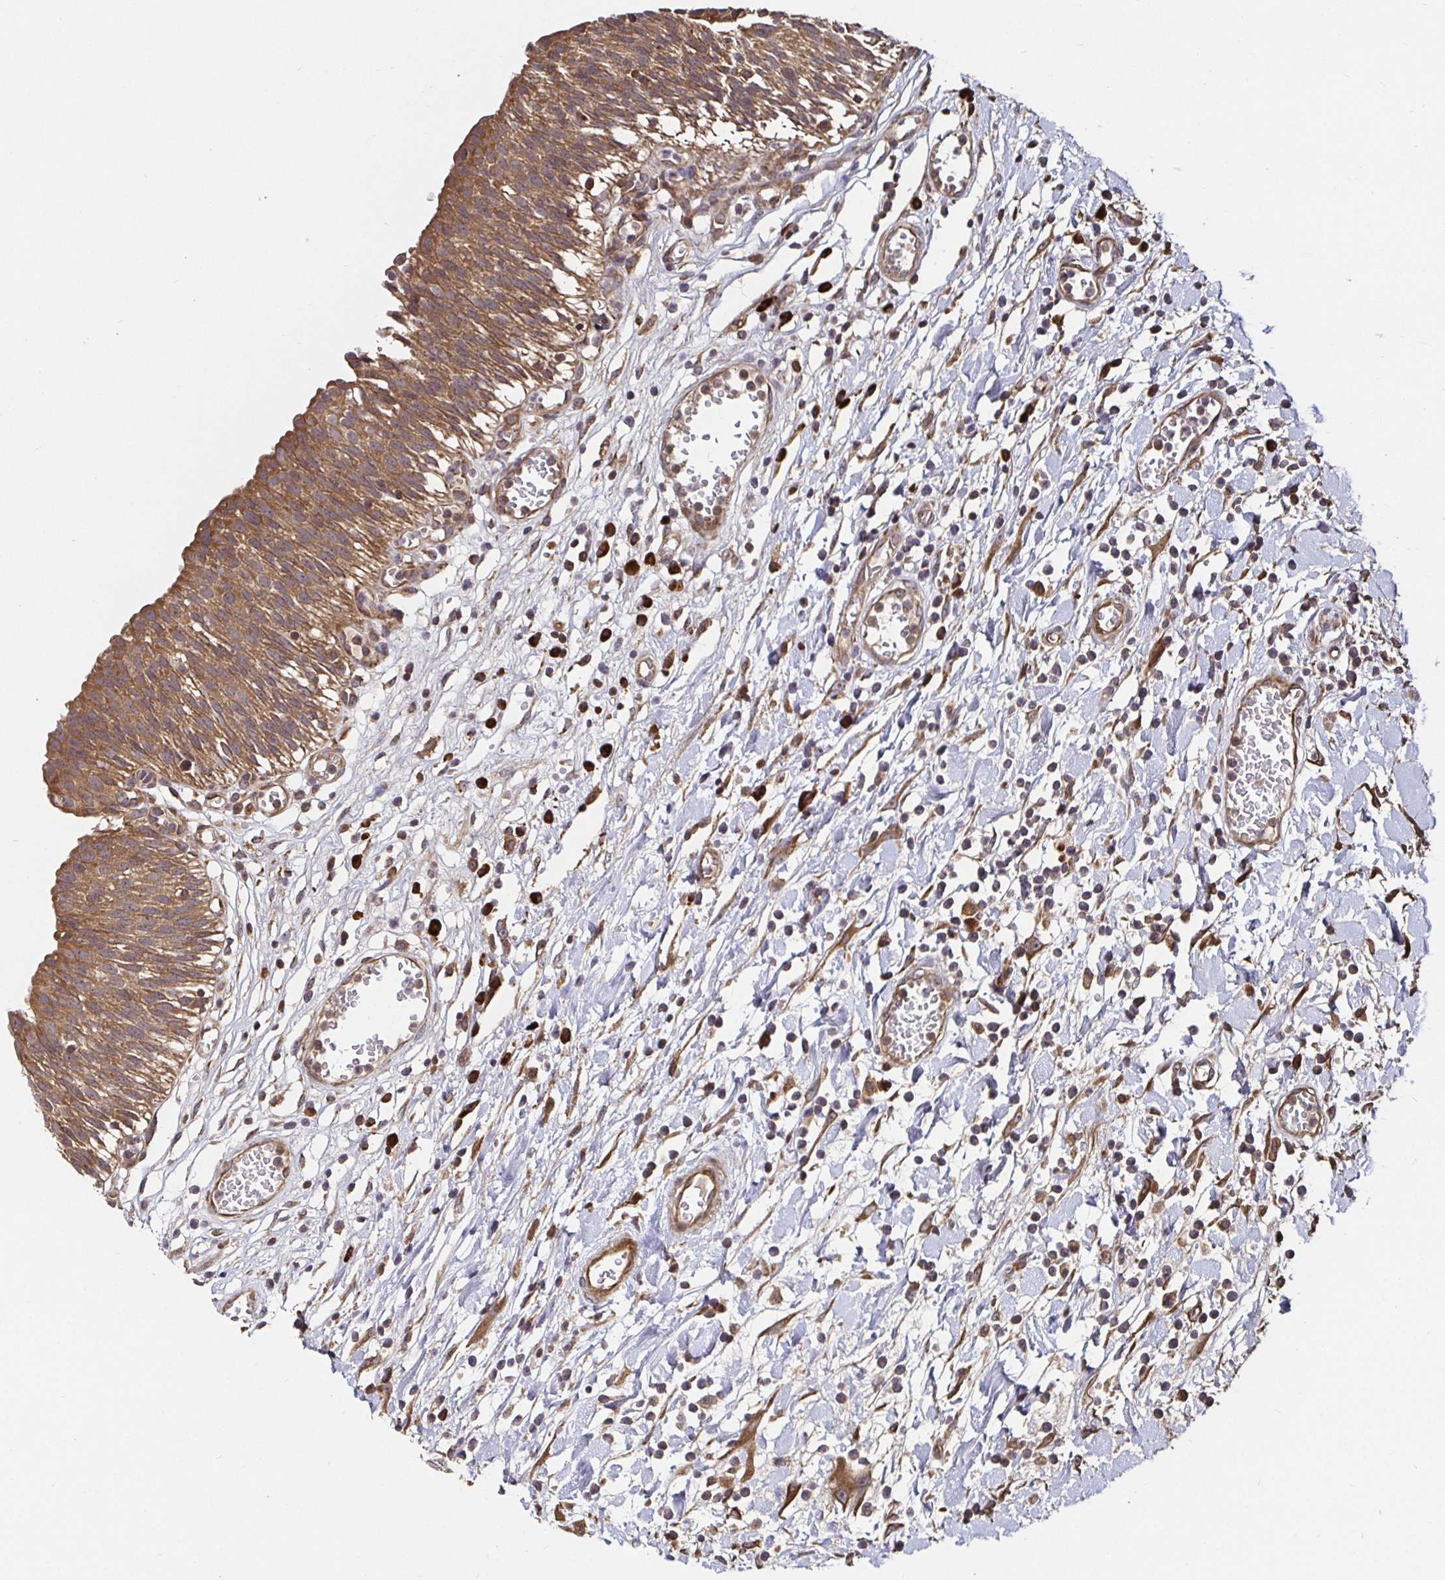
{"staining": {"intensity": "moderate", "quantity": ">75%", "location": "cytoplasmic/membranous"}, "tissue": "urinary bladder", "cell_type": "Urothelial cells", "image_type": "normal", "snomed": [{"axis": "morphology", "description": "Normal tissue, NOS"}, {"axis": "topography", "description": "Urinary bladder"}], "caption": "Protein staining of normal urinary bladder displays moderate cytoplasmic/membranous staining in about >75% of urothelial cells. (Stains: DAB in brown, nuclei in blue, Microscopy: brightfield microscopy at high magnification).", "gene": "MLST8", "patient": {"sex": "male", "age": 64}}